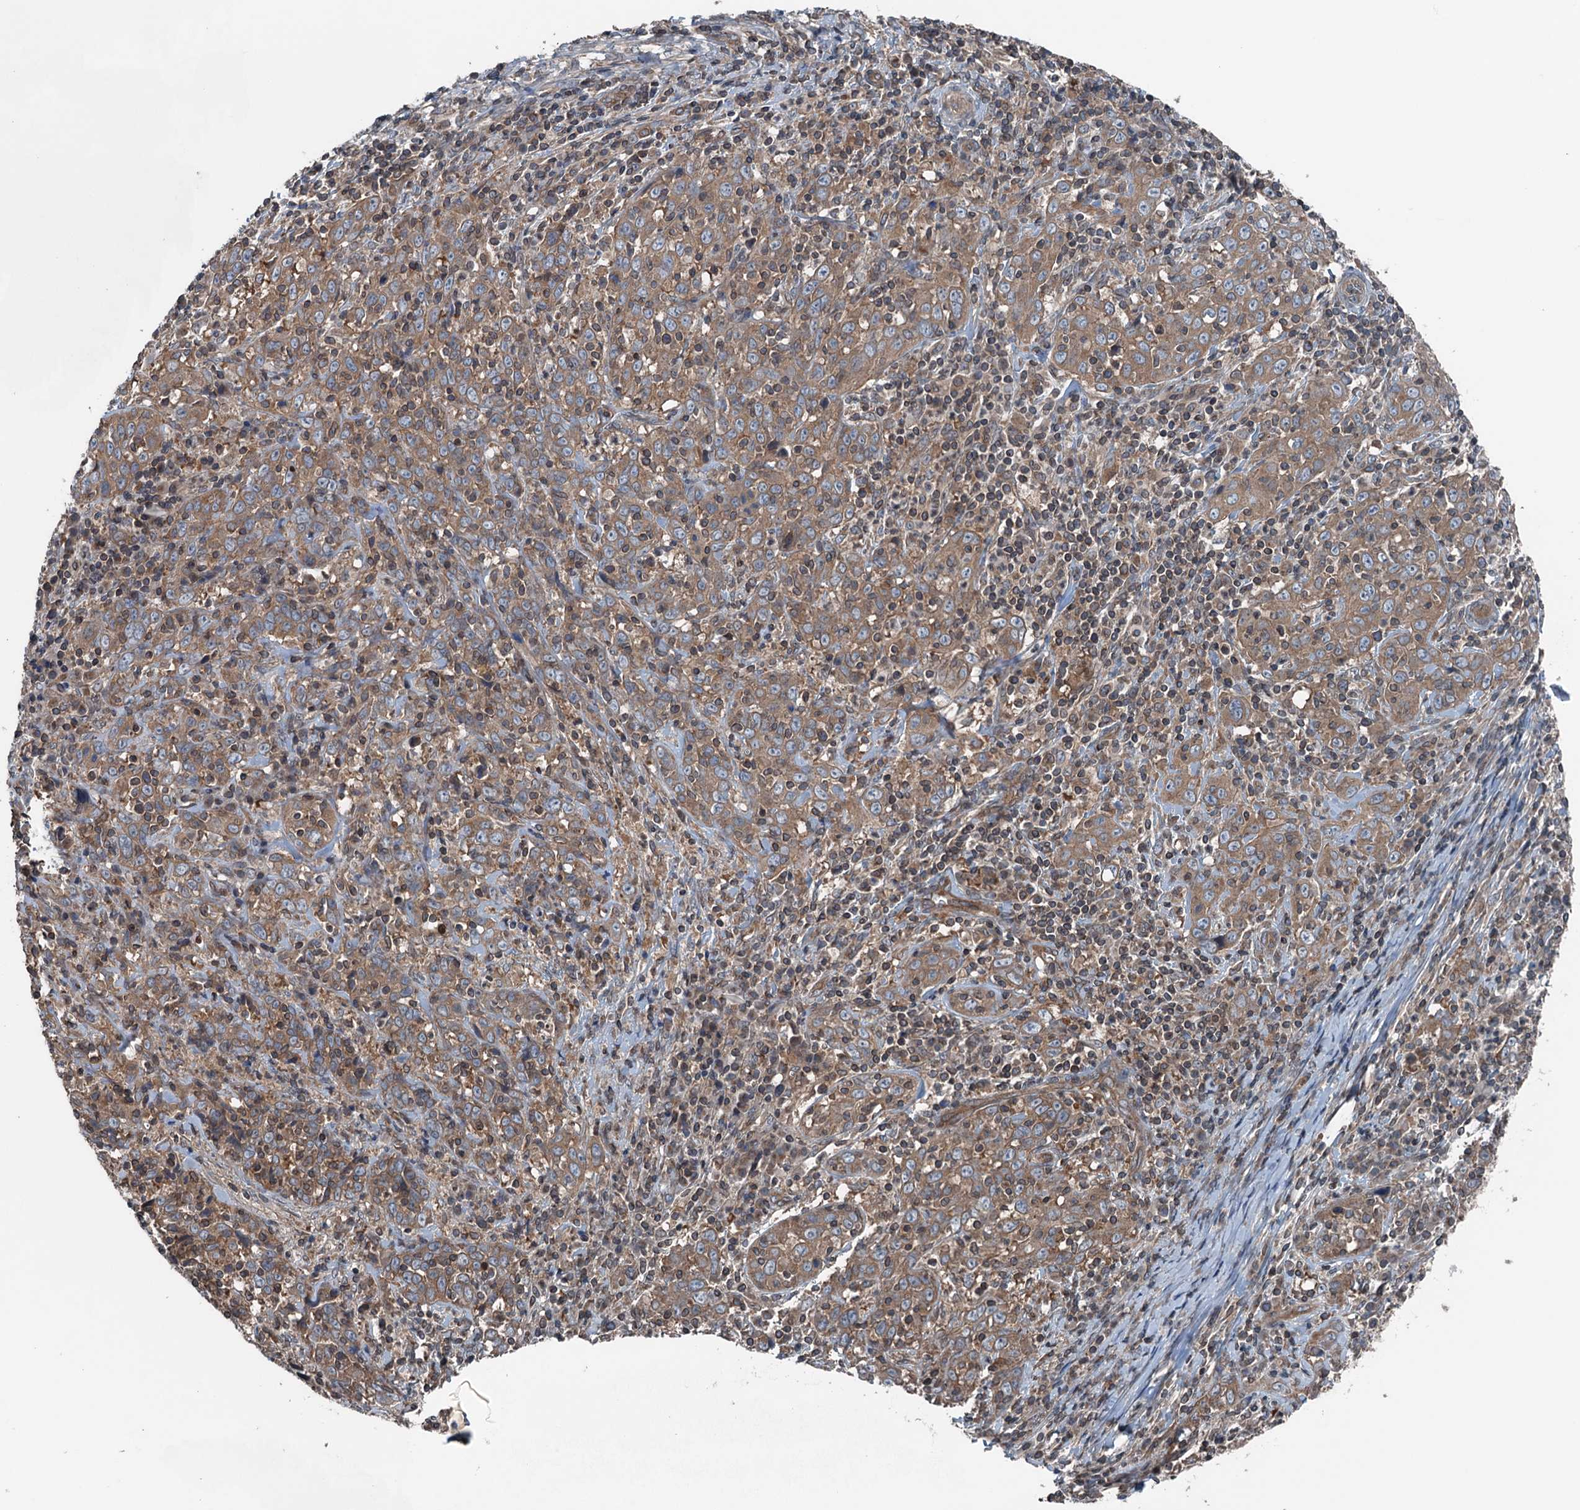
{"staining": {"intensity": "moderate", "quantity": ">75%", "location": "cytoplasmic/membranous"}, "tissue": "cervical cancer", "cell_type": "Tumor cells", "image_type": "cancer", "snomed": [{"axis": "morphology", "description": "Squamous cell carcinoma, NOS"}, {"axis": "topography", "description": "Cervix"}], "caption": "Immunohistochemistry (IHC) (DAB (3,3'-diaminobenzidine)) staining of human squamous cell carcinoma (cervical) displays moderate cytoplasmic/membranous protein staining in about >75% of tumor cells. Immunohistochemistry stains the protein in brown and the nuclei are stained blue.", "gene": "TRAPPC8", "patient": {"sex": "female", "age": 46}}